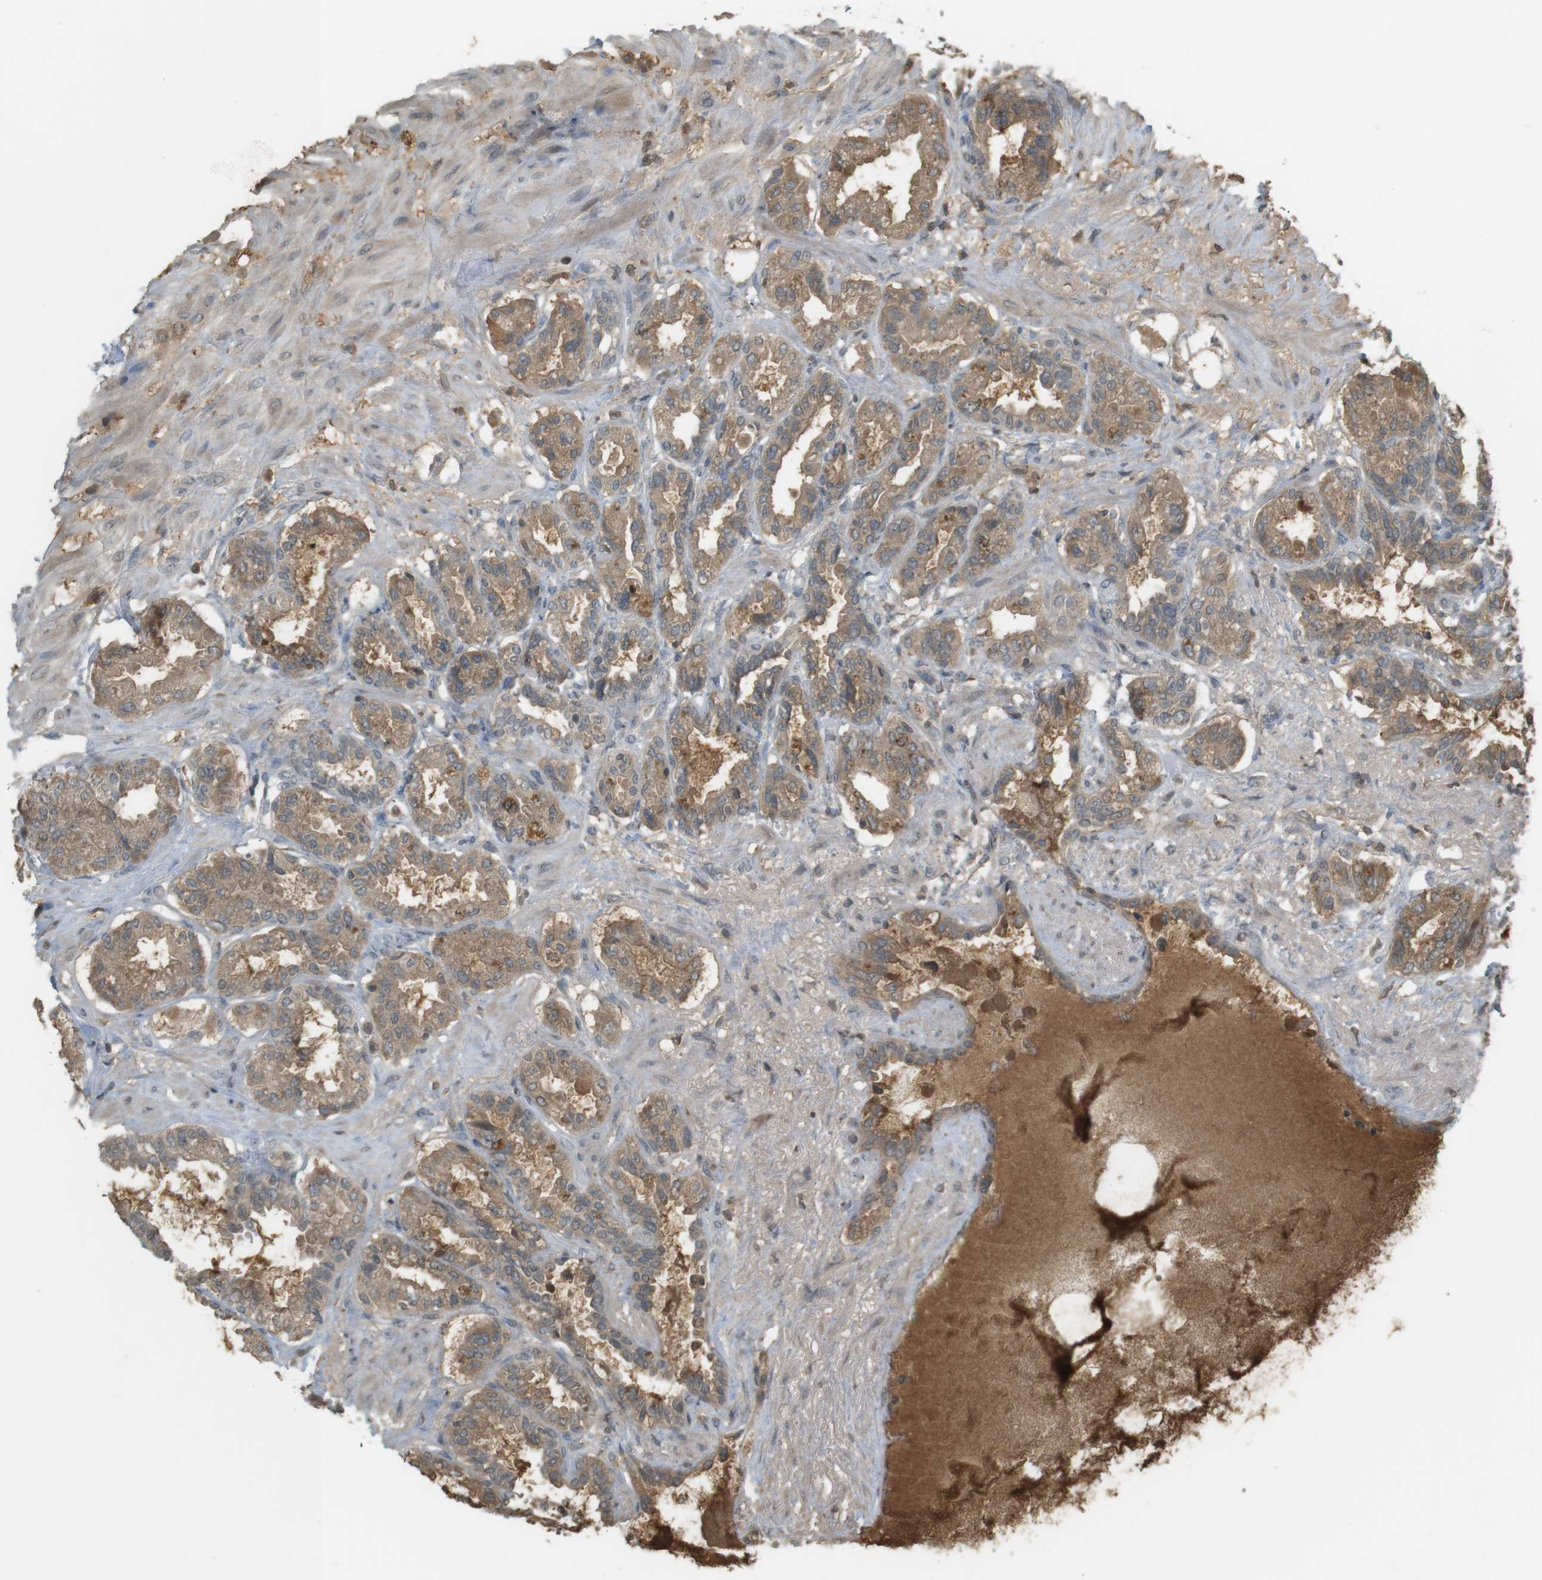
{"staining": {"intensity": "moderate", "quantity": ">75%", "location": "cytoplasmic/membranous"}, "tissue": "seminal vesicle", "cell_type": "Glandular cells", "image_type": "normal", "snomed": [{"axis": "morphology", "description": "Normal tissue, NOS"}, {"axis": "topography", "description": "Seminal veicle"}], "caption": "Immunohistochemical staining of benign human seminal vesicle displays >75% levels of moderate cytoplasmic/membranous protein expression in approximately >75% of glandular cells. The protein is shown in brown color, while the nuclei are stained blue.", "gene": "SRR", "patient": {"sex": "male", "age": 61}}